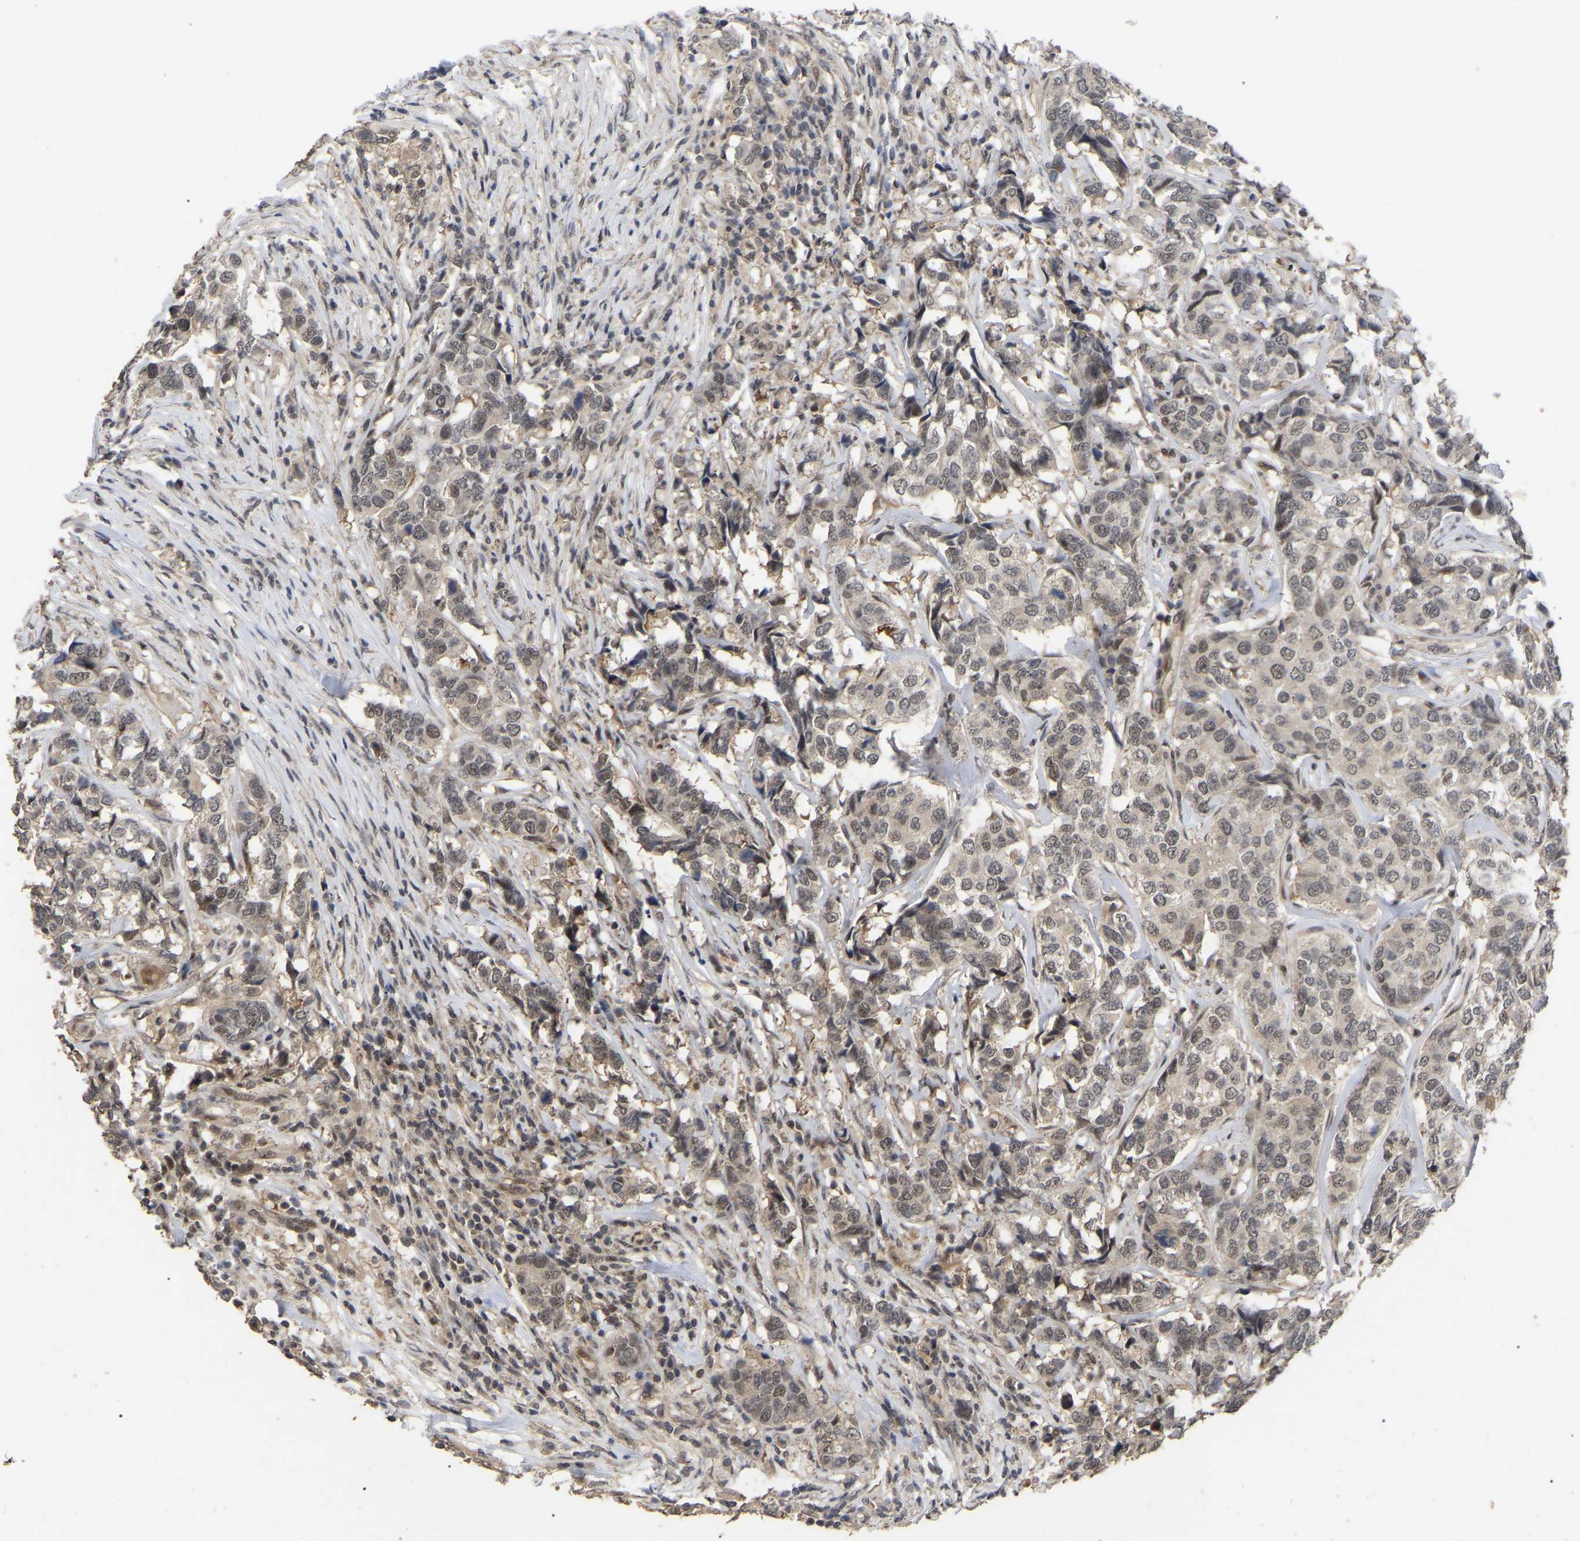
{"staining": {"intensity": "weak", "quantity": ">75%", "location": "nuclear"}, "tissue": "breast cancer", "cell_type": "Tumor cells", "image_type": "cancer", "snomed": [{"axis": "morphology", "description": "Lobular carcinoma"}, {"axis": "topography", "description": "Breast"}], "caption": "An immunohistochemistry photomicrograph of tumor tissue is shown. Protein staining in brown highlights weak nuclear positivity in breast cancer (lobular carcinoma) within tumor cells. Using DAB (3,3'-diaminobenzidine) (brown) and hematoxylin (blue) stains, captured at high magnification using brightfield microscopy.", "gene": "JAZF1", "patient": {"sex": "female", "age": 59}}